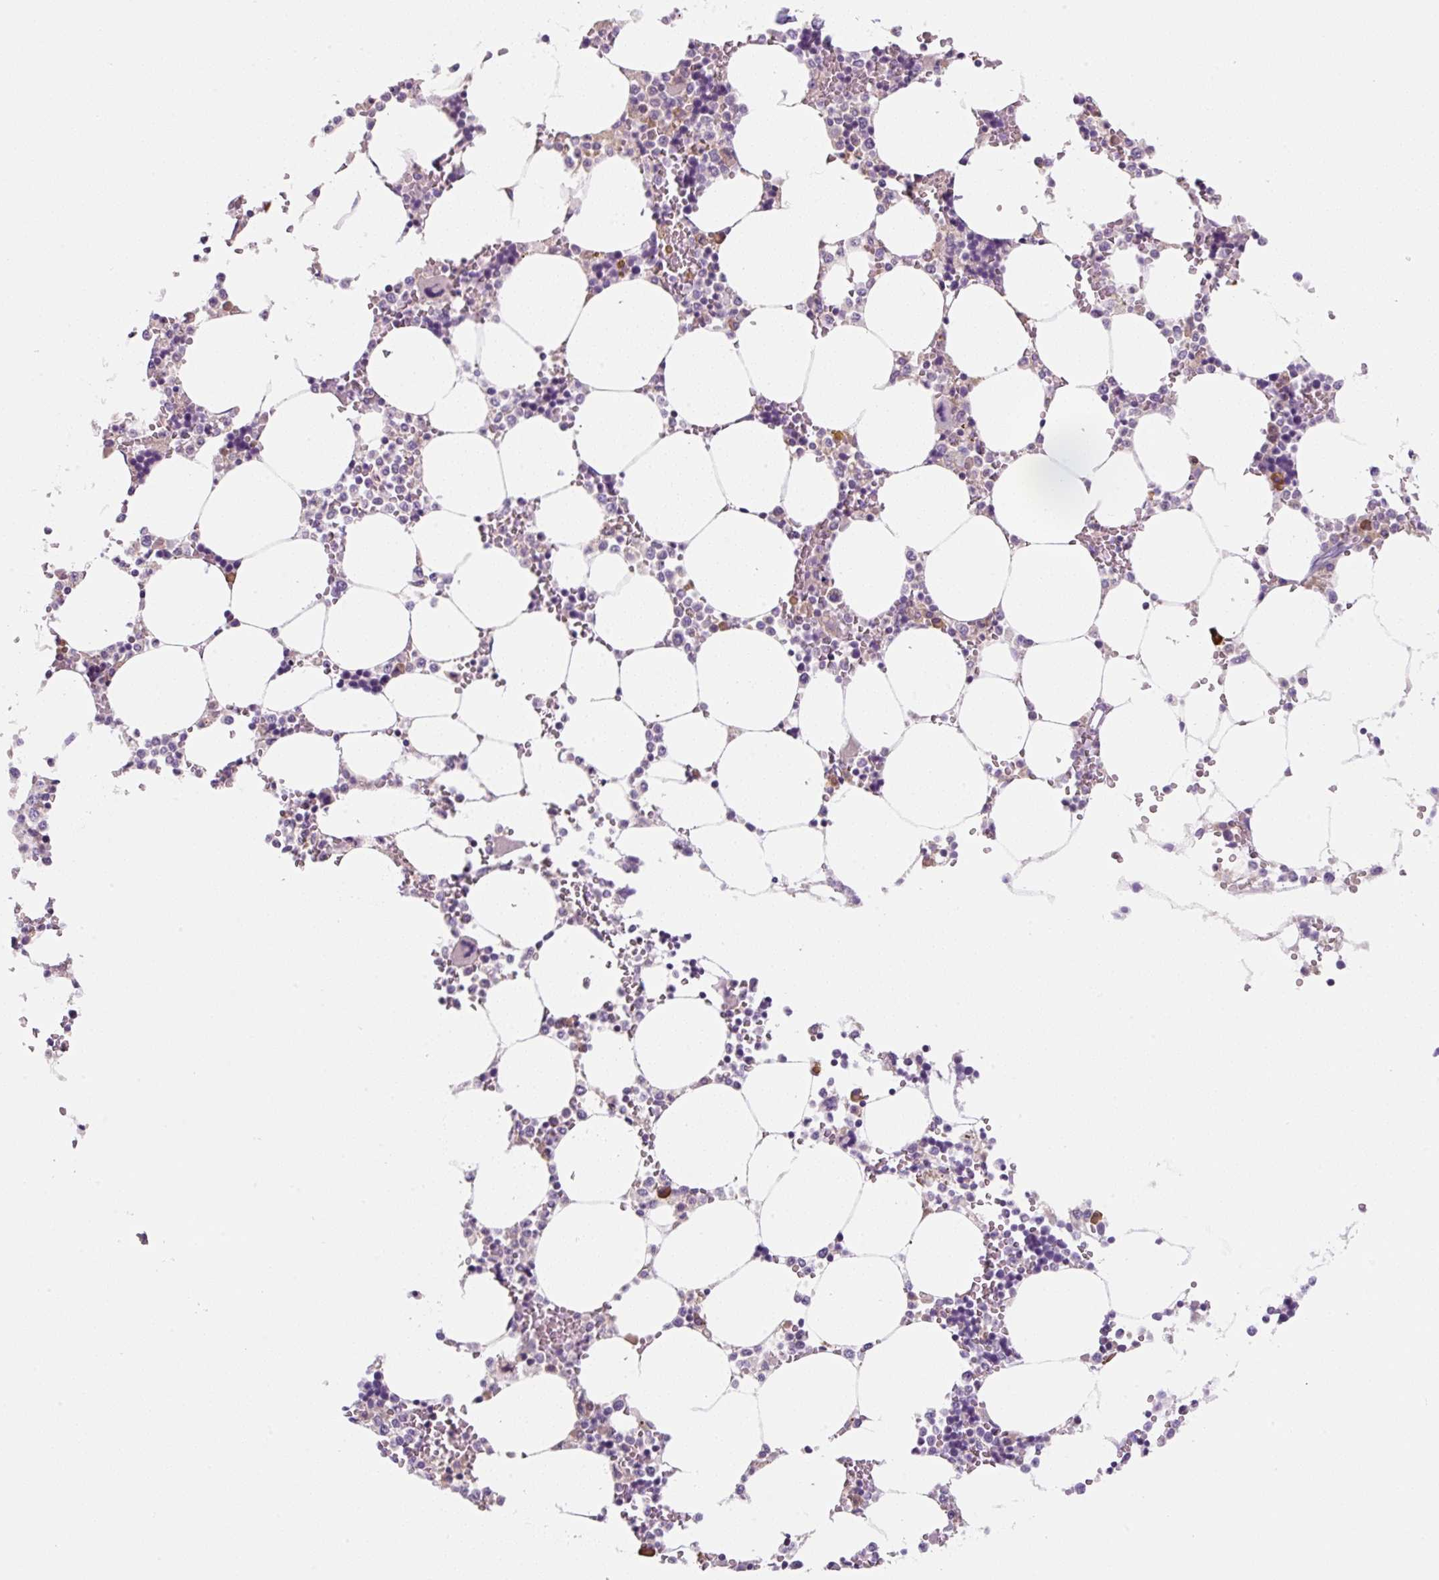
{"staining": {"intensity": "moderate", "quantity": "<25%", "location": "cytoplasmic/membranous"}, "tissue": "bone marrow", "cell_type": "Hematopoietic cells", "image_type": "normal", "snomed": [{"axis": "morphology", "description": "Normal tissue, NOS"}, {"axis": "topography", "description": "Bone marrow"}], "caption": "About <25% of hematopoietic cells in benign bone marrow demonstrate moderate cytoplasmic/membranous protein expression as visualized by brown immunohistochemical staining.", "gene": "FZD5", "patient": {"sex": "male", "age": 64}}